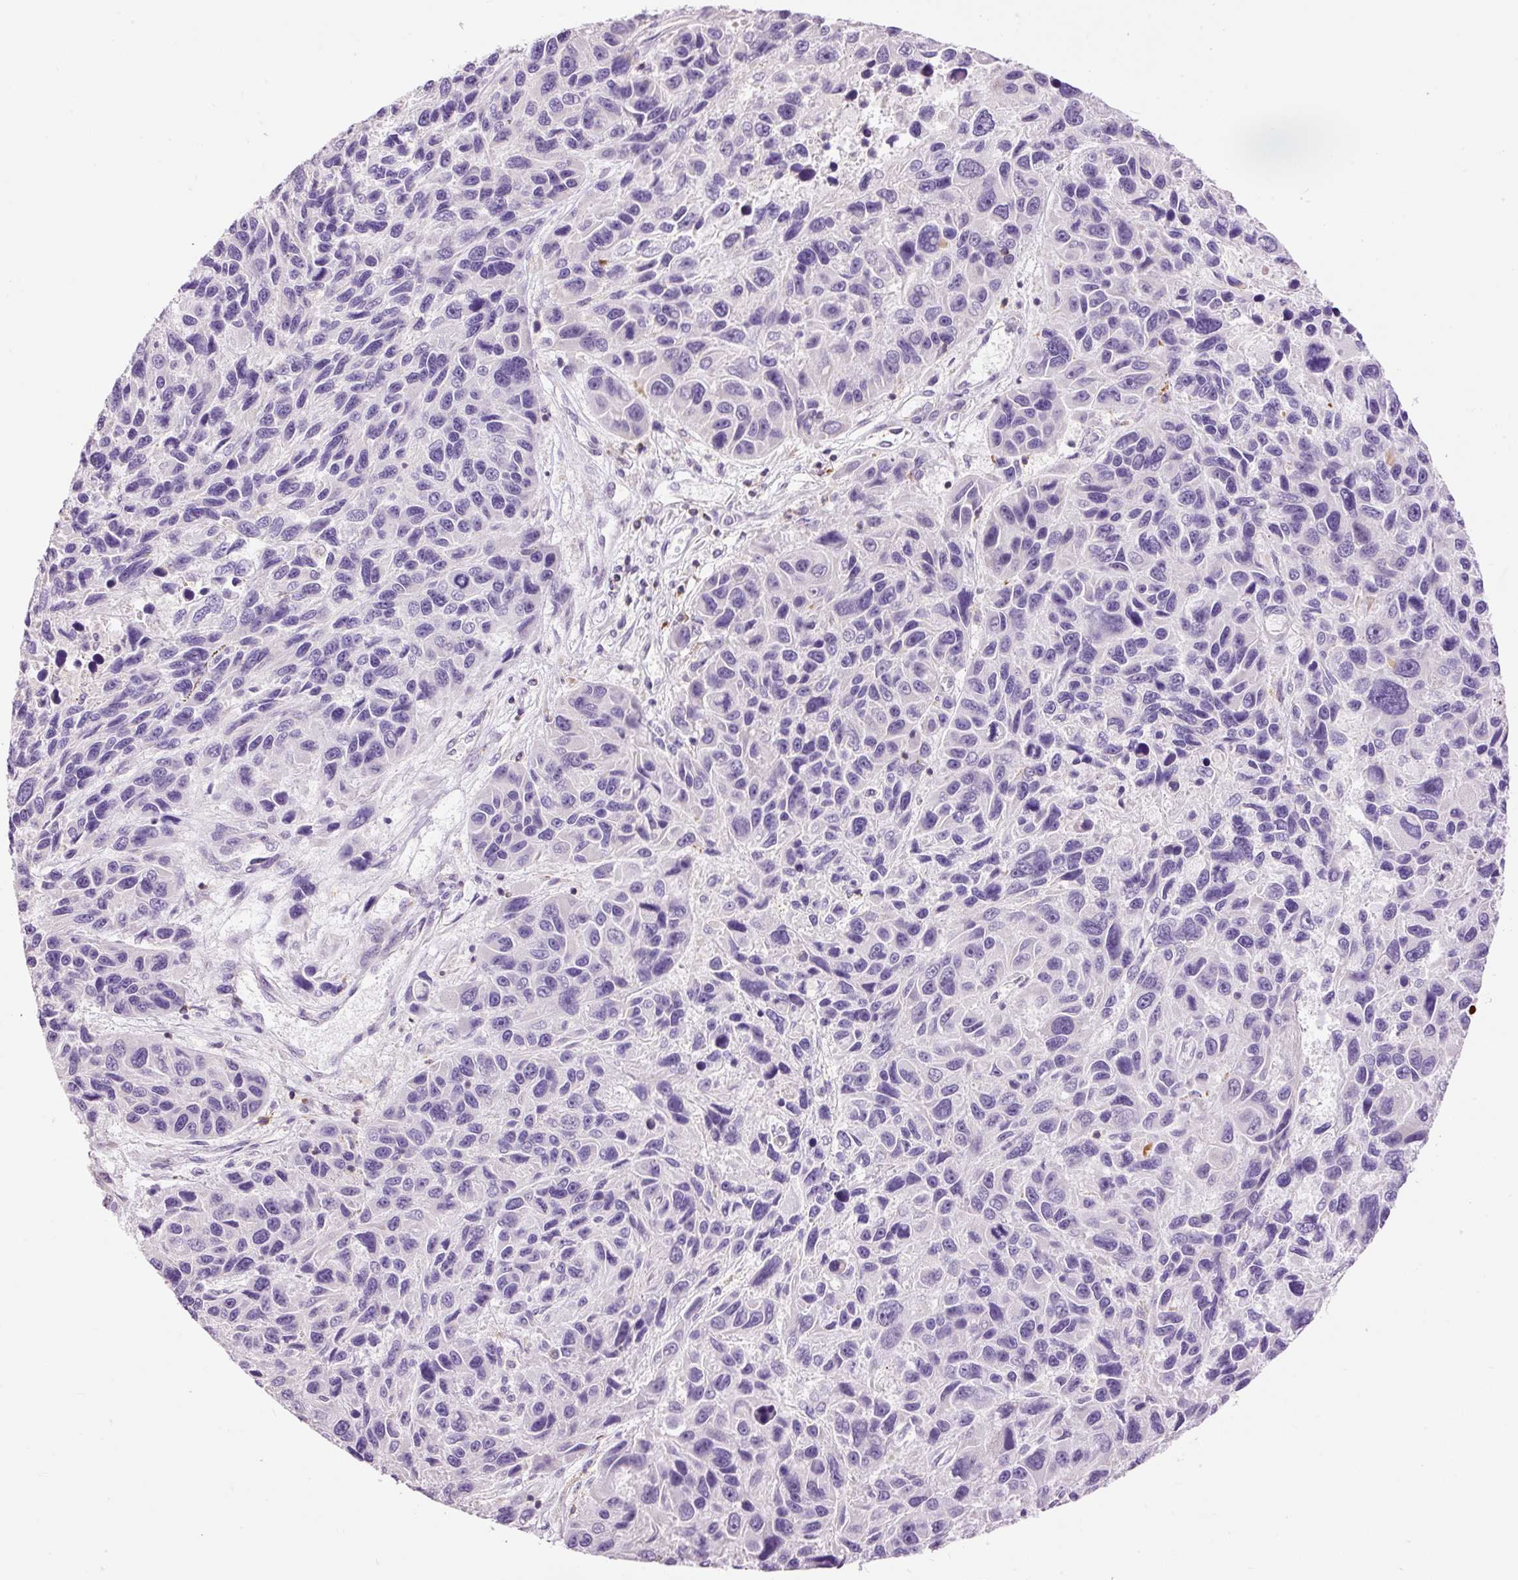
{"staining": {"intensity": "negative", "quantity": "none", "location": "none"}, "tissue": "melanoma", "cell_type": "Tumor cells", "image_type": "cancer", "snomed": [{"axis": "morphology", "description": "Malignant melanoma, NOS"}, {"axis": "topography", "description": "Skin"}], "caption": "Protein analysis of malignant melanoma reveals no significant positivity in tumor cells.", "gene": "DOK6", "patient": {"sex": "male", "age": 53}}